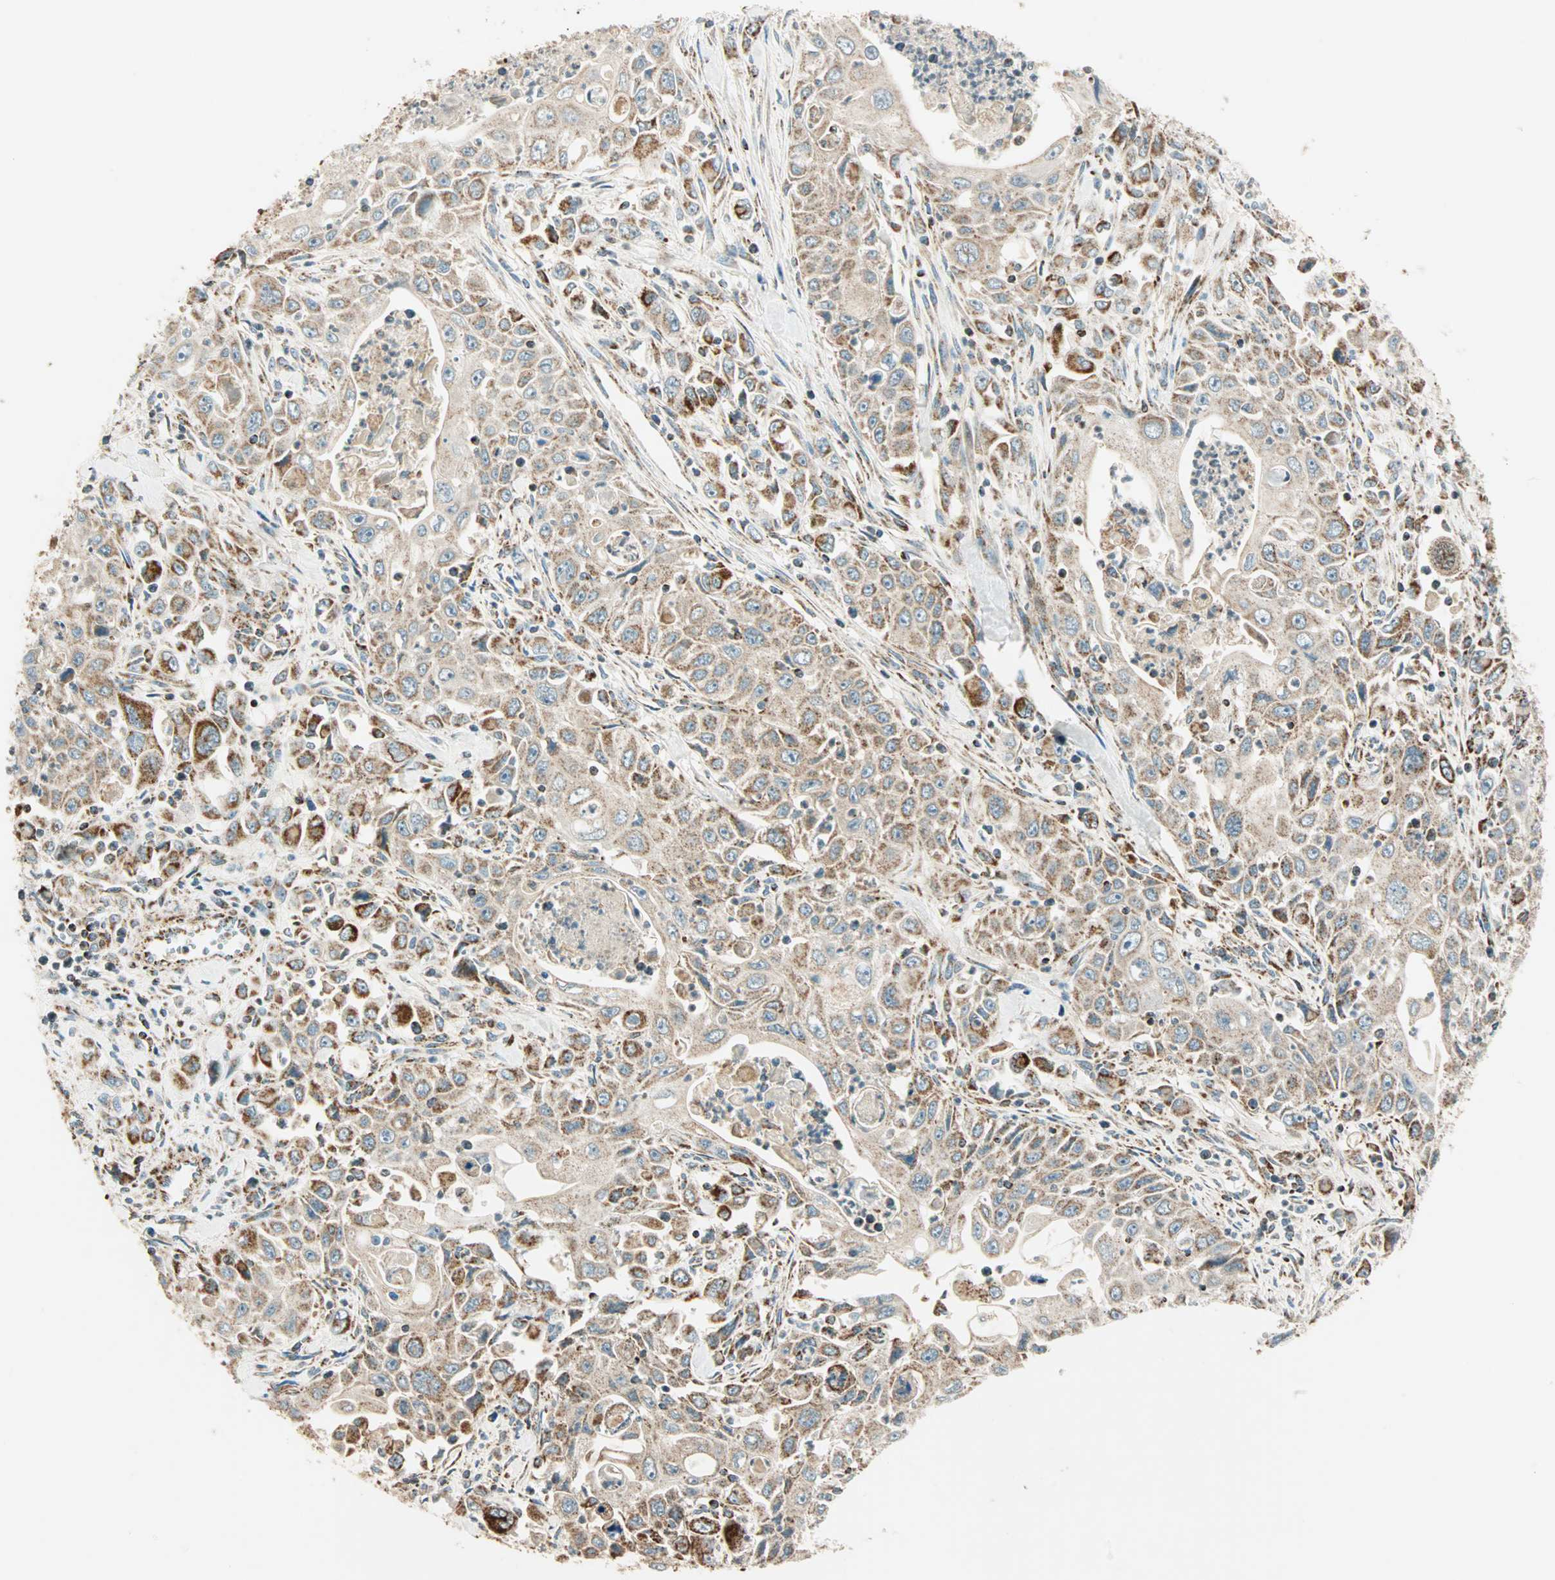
{"staining": {"intensity": "moderate", "quantity": "<25%", "location": "cytoplasmic/membranous"}, "tissue": "pancreatic cancer", "cell_type": "Tumor cells", "image_type": "cancer", "snomed": [{"axis": "morphology", "description": "Adenocarcinoma, NOS"}, {"axis": "topography", "description": "Pancreas"}], "caption": "This image reveals immunohistochemistry staining of pancreatic cancer (adenocarcinoma), with low moderate cytoplasmic/membranous expression in about <25% of tumor cells.", "gene": "SPRY4", "patient": {"sex": "male", "age": 70}}